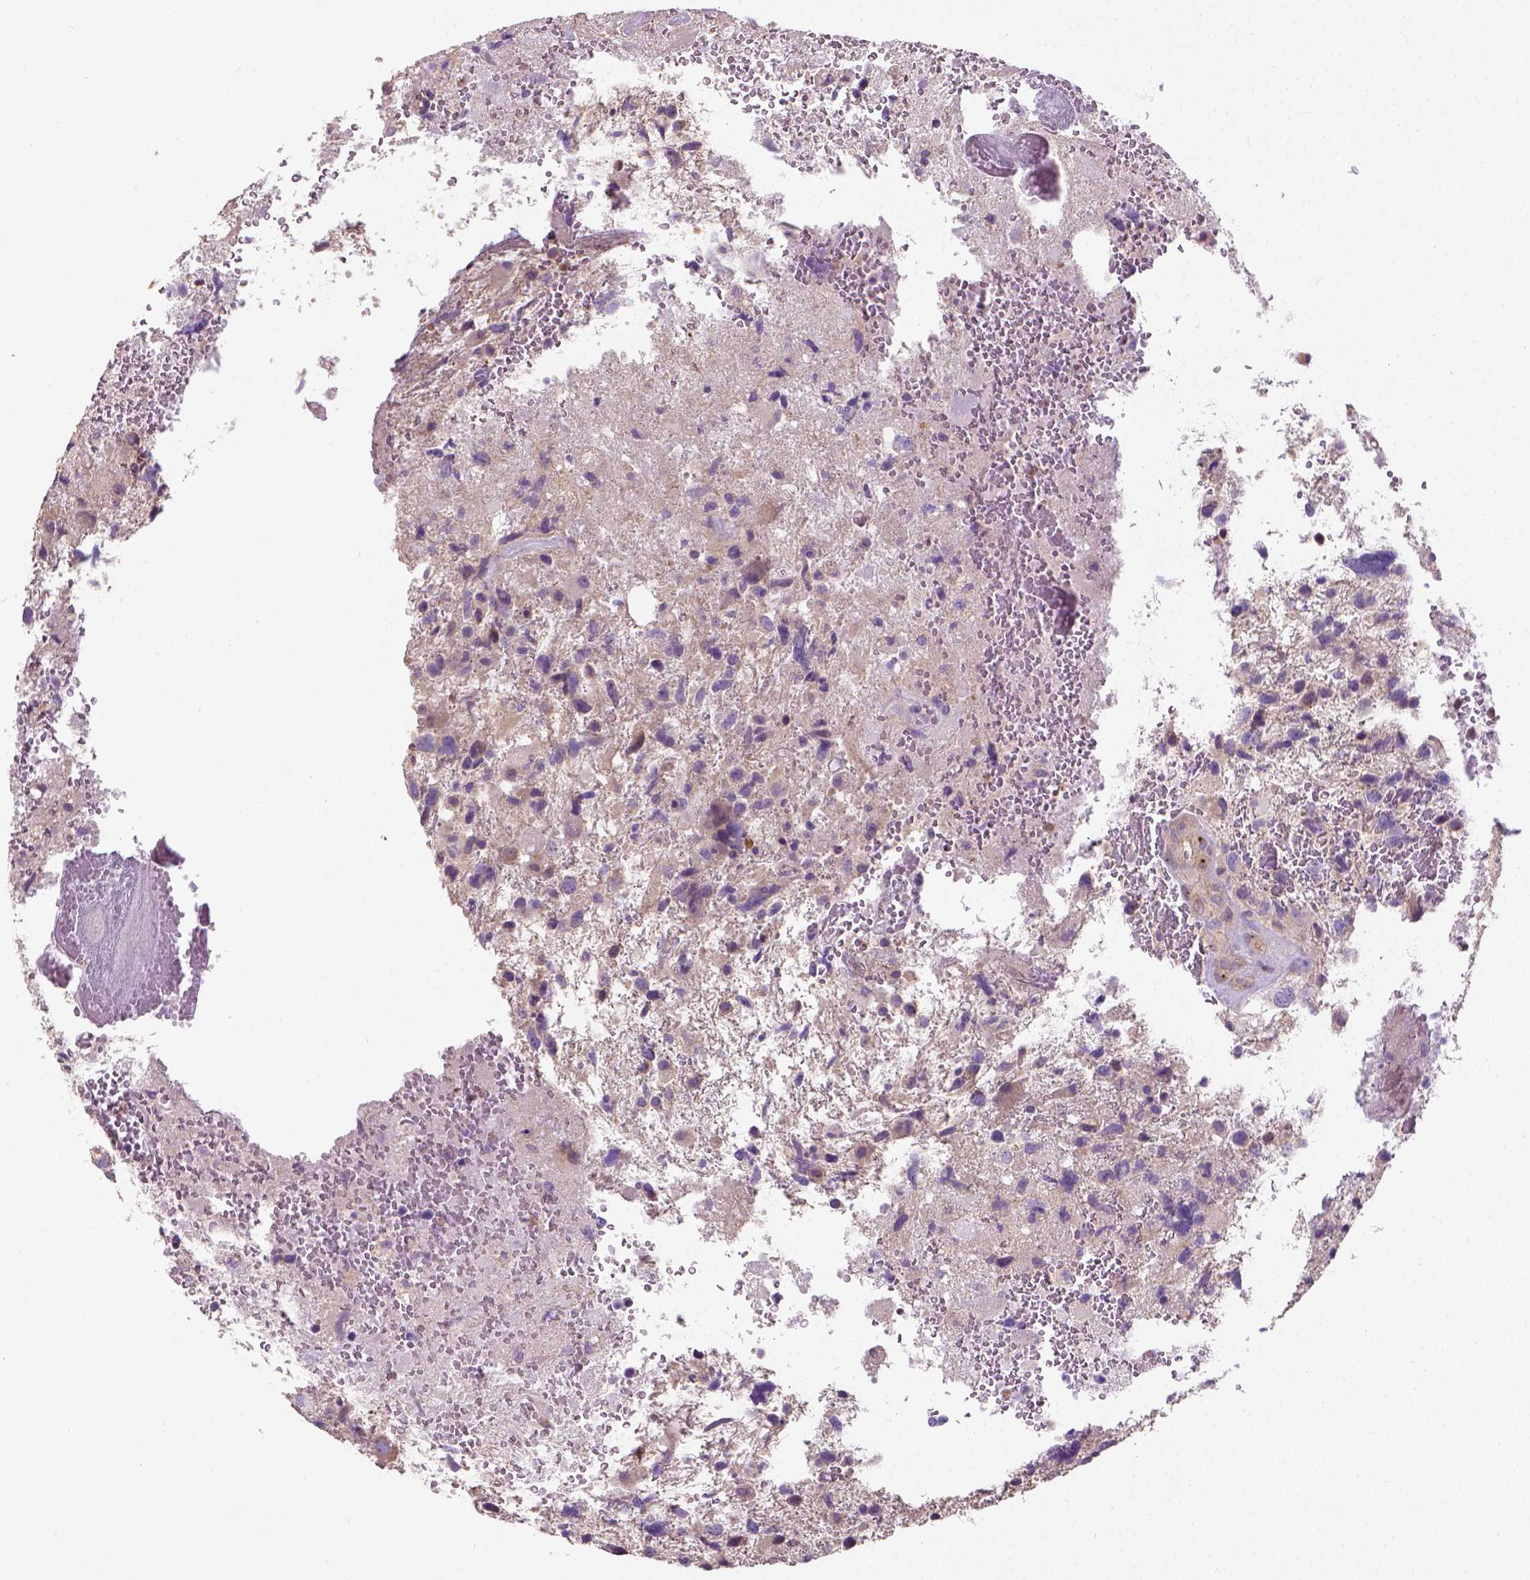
{"staining": {"intensity": "weak", "quantity": "25%-75%", "location": "cytoplasmic/membranous"}, "tissue": "glioma", "cell_type": "Tumor cells", "image_type": "cancer", "snomed": [{"axis": "morphology", "description": "Glioma, malignant, High grade"}, {"axis": "topography", "description": "Brain"}], "caption": "The photomicrograph reveals staining of glioma, revealing weak cytoplasmic/membranous protein staining (brown color) within tumor cells.", "gene": "CRACR2A", "patient": {"sex": "female", "age": 71}}